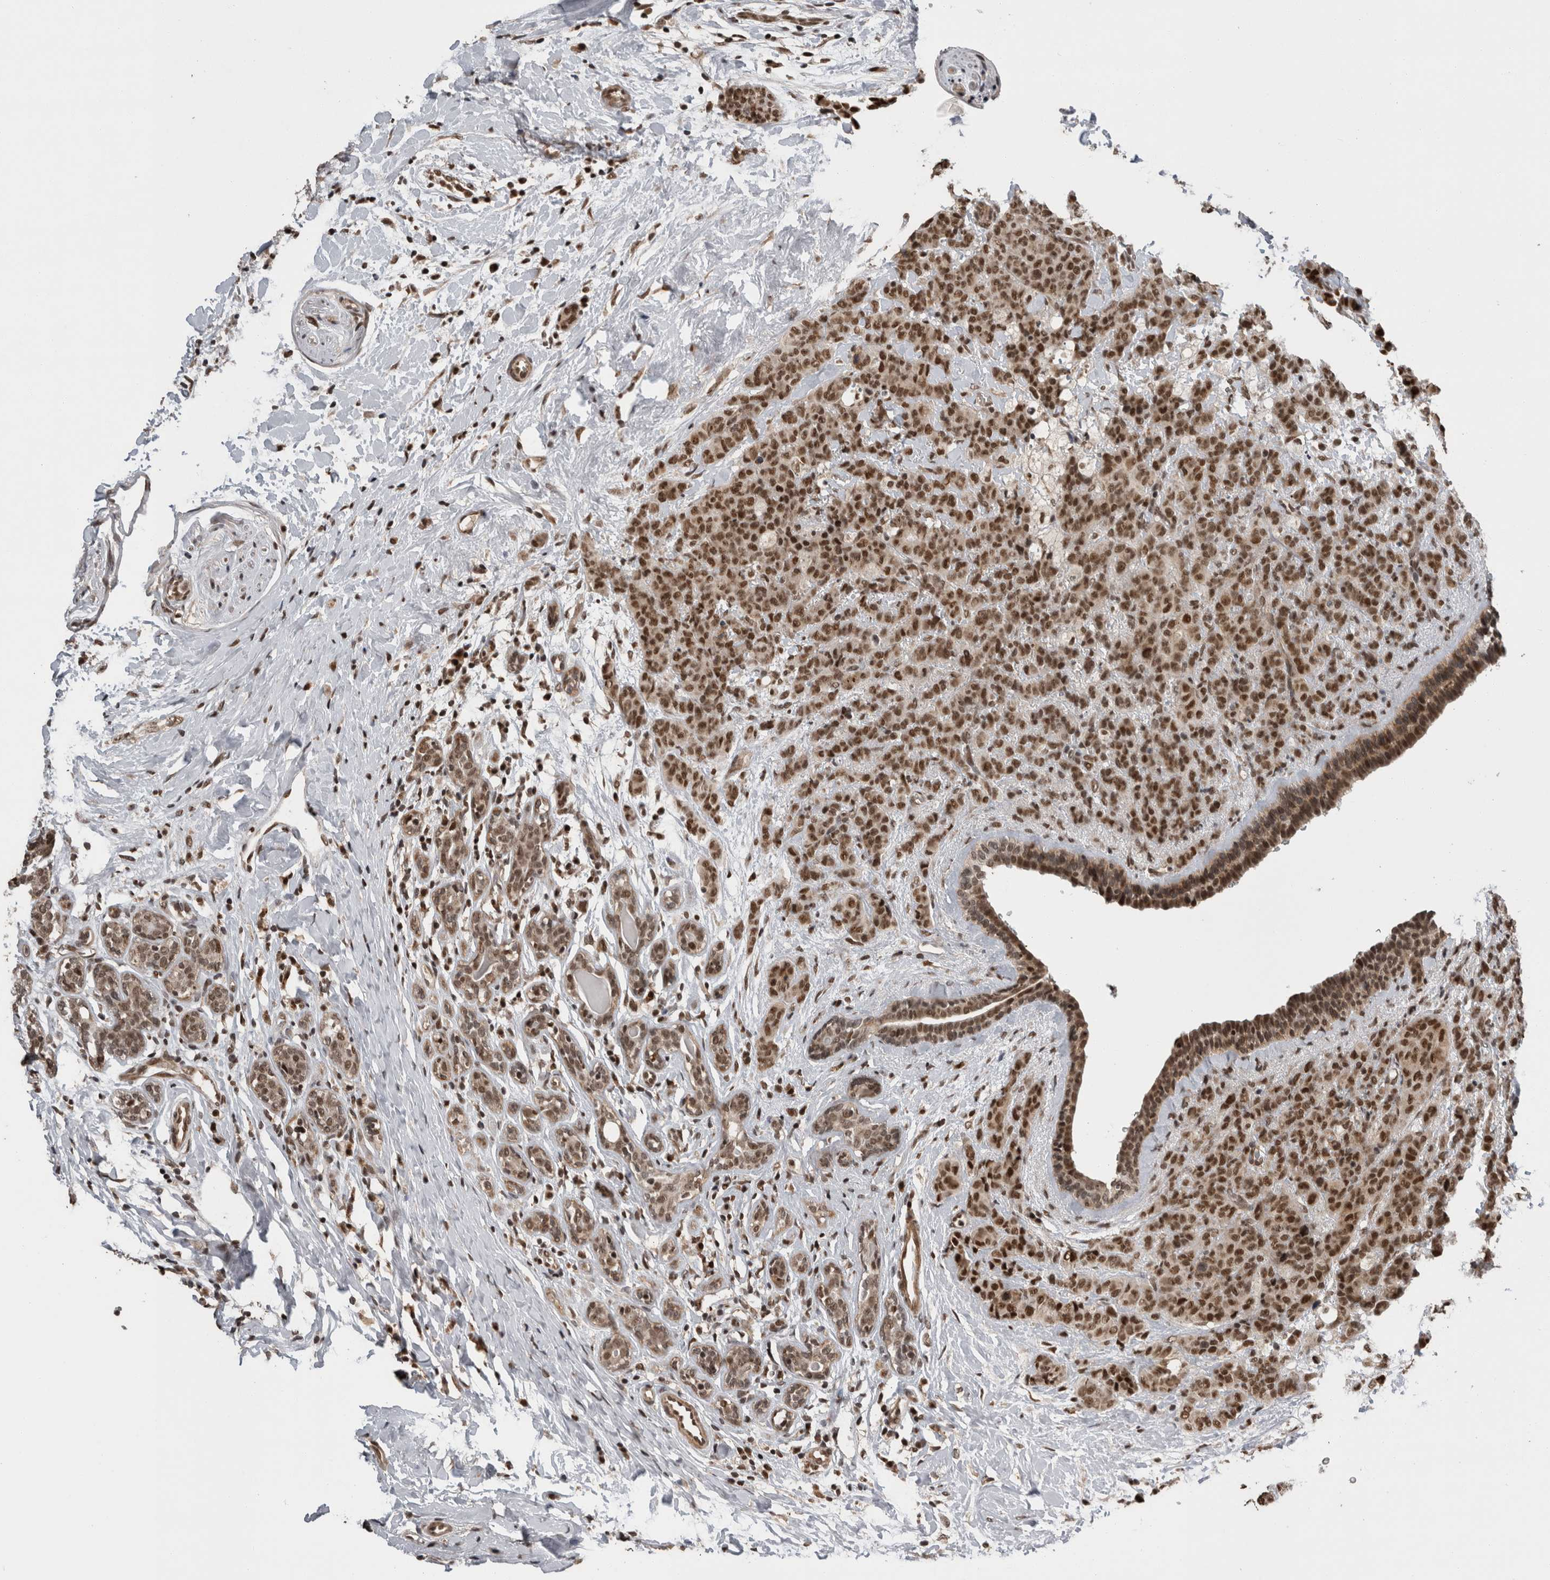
{"staining": {"intensity": "moderate", "quantity": ">75%", "location": "nuclear"}, "tissue": "breast cancer", "cell_type": "Tumor cells", "image_type": "cancer", "snomed": [{"axis": "morphology", "description": "Normal tissue, NOS"}, {"axis": "morphology", "description": "Duct carcinoma"}, {"axis": "topography", "description": "Breast"}], "caption": "The photomicrograph shows a brown stain indicating the presence of a protein in the nuclear of tumor cells in breast infiltrating ductal carcinoma.", "gene": "CPSF2", "patient": {"sex": "female", "age": 40}}